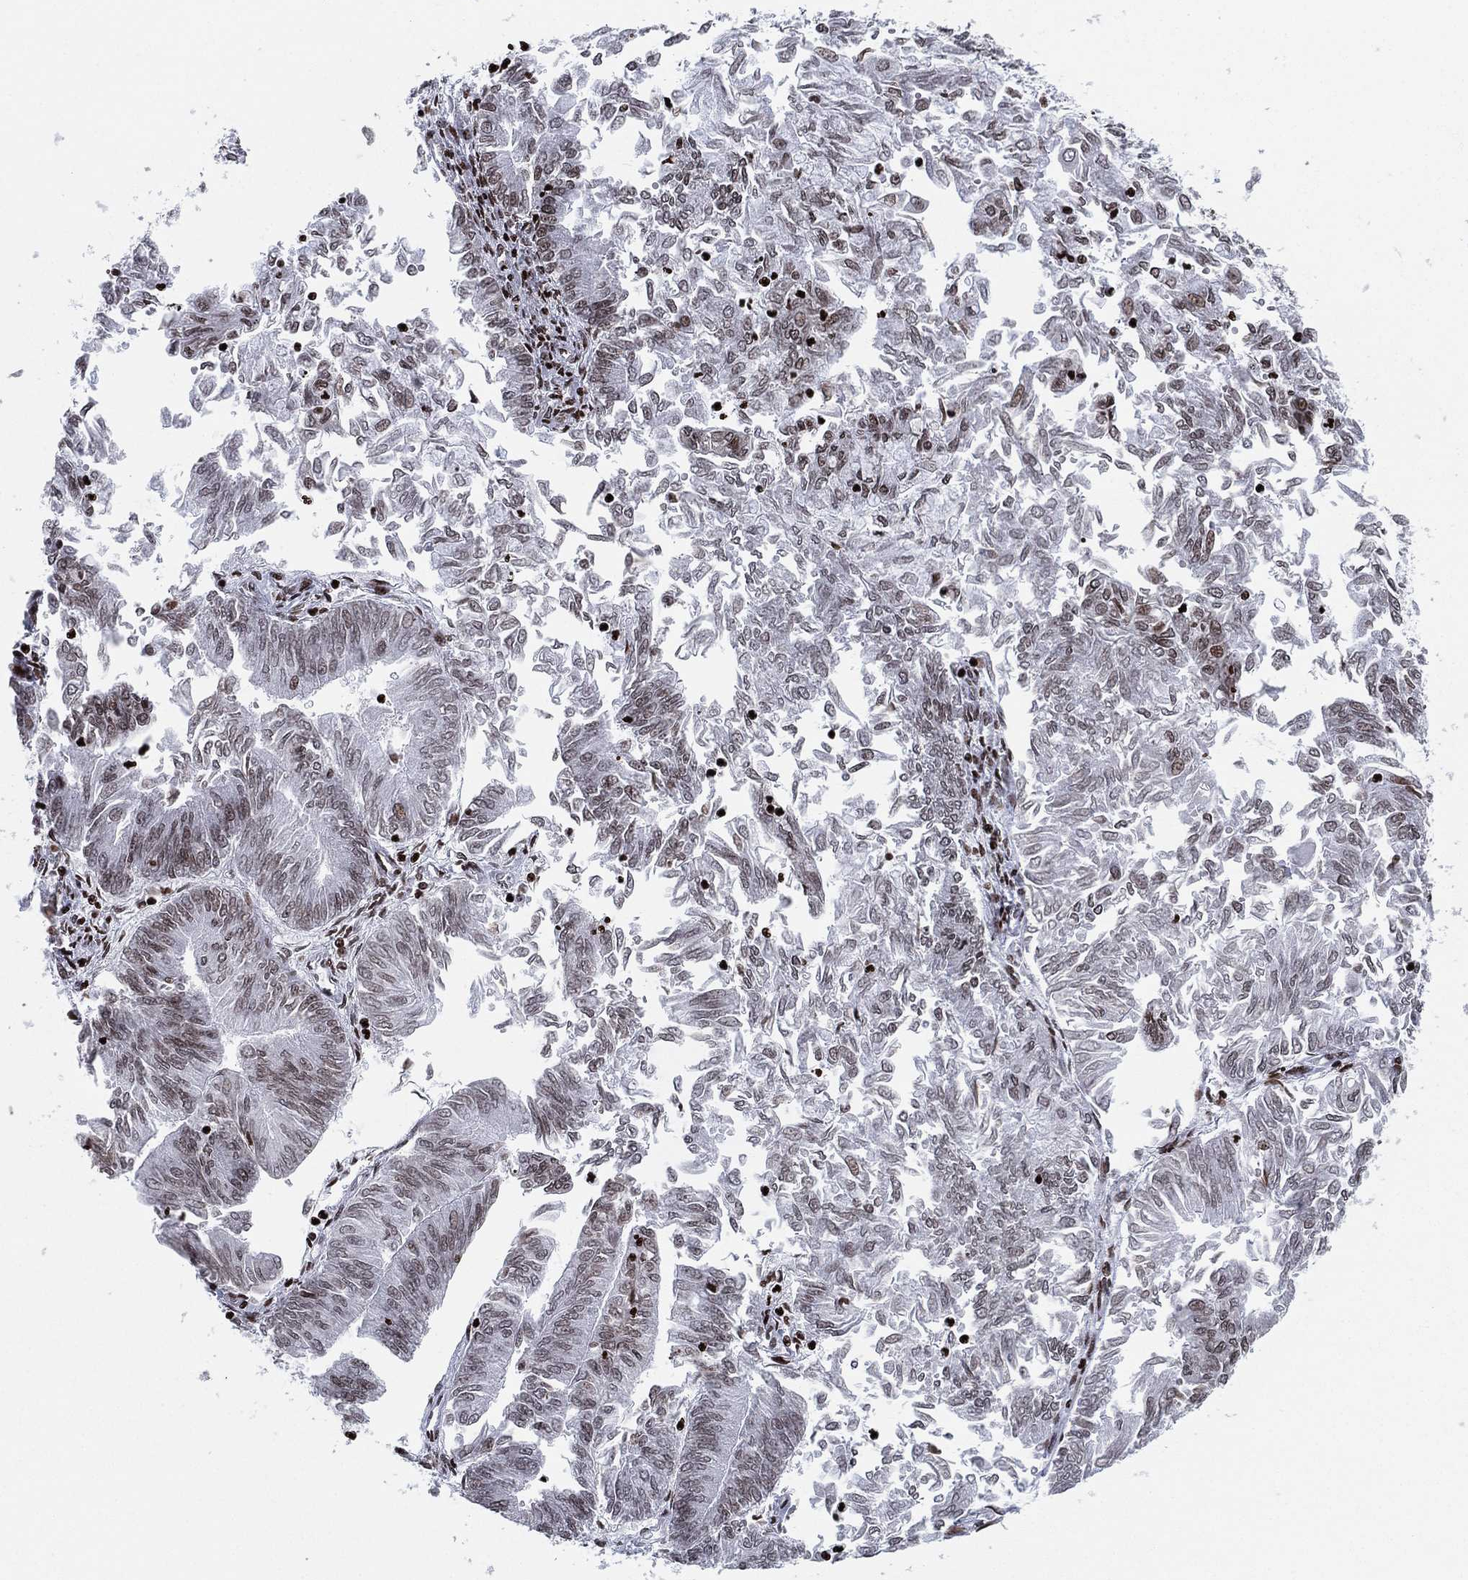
{"staining": {"intensity": "weak", "quantity": "<25%", "location": "nuclear"}, "tissue": "endometrial cancer", "cell_type": "Tumor cells", "image_type": "cancer", "snomed": [{"axis": "morphology", "description": "Adenocarcinoma, NOS"}, {"axis": "topography", "description": "Endometrium"}], "caption": "Photomicrograph shows no protein positivity in tumor cells of endometrial adenocarcinoma tissue.", "gene": "MFSD14A", "patient": {"sex": "female", "age": 59}}